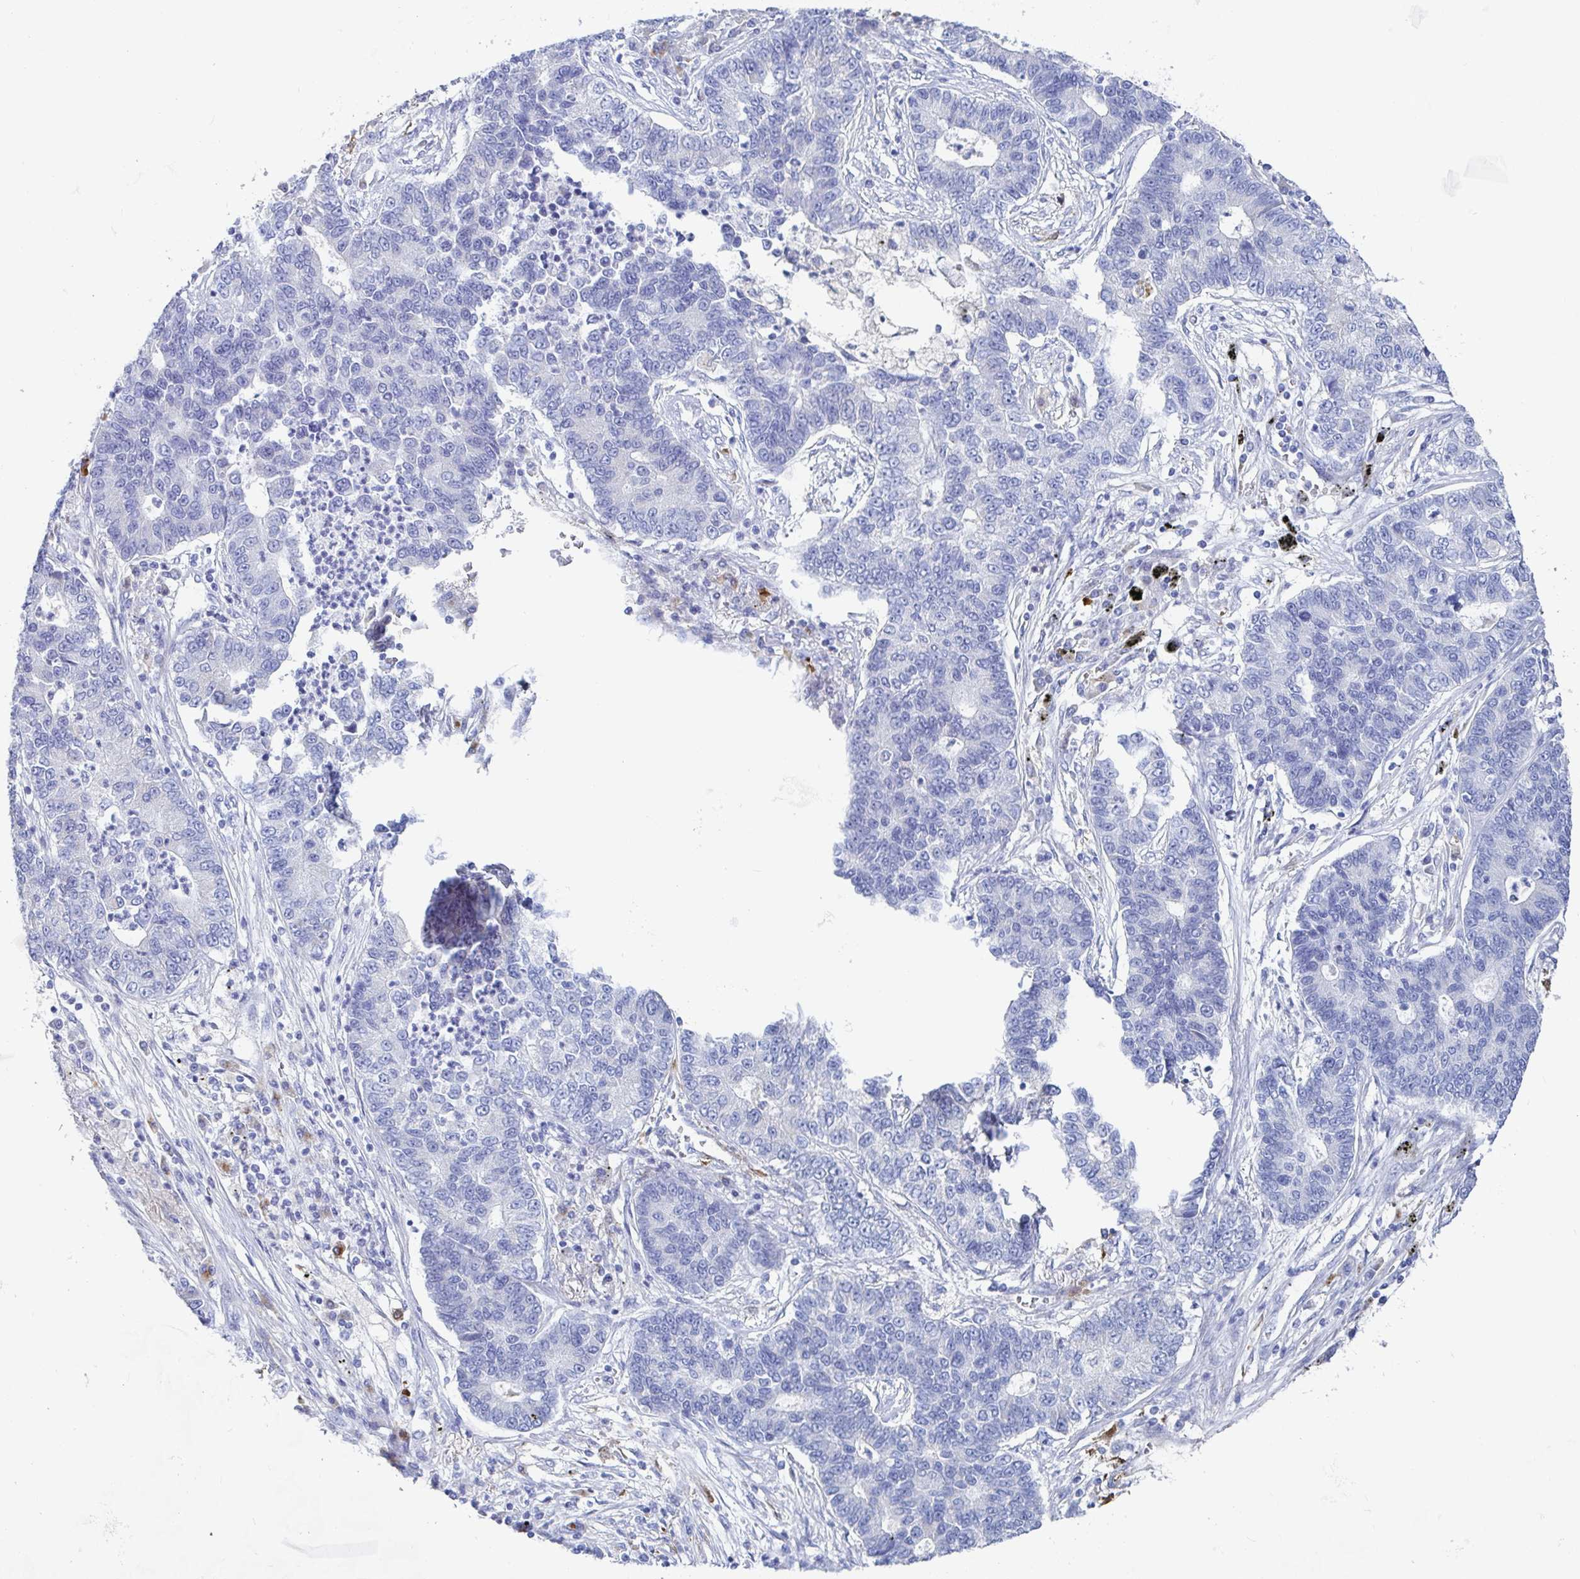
{"staining": {"intensity": "negative", "quantity": "none", "location": "none"}, "tissue": "lung cancer", "cell_type": "Tumor cells", "image_type": "cancer", "snomed": [{"axis": "morphology", "description": "Adenocarcinoma, NOS"}, {"axis": "topography", "description": "Lung"}], "caption": "Immunohistochemical staining of lung cancer (adenocarcinoma) displays no significant staining in tumor cells.", "gene": "OR2A4", "patient": {"sex": "female", "age": 57}}